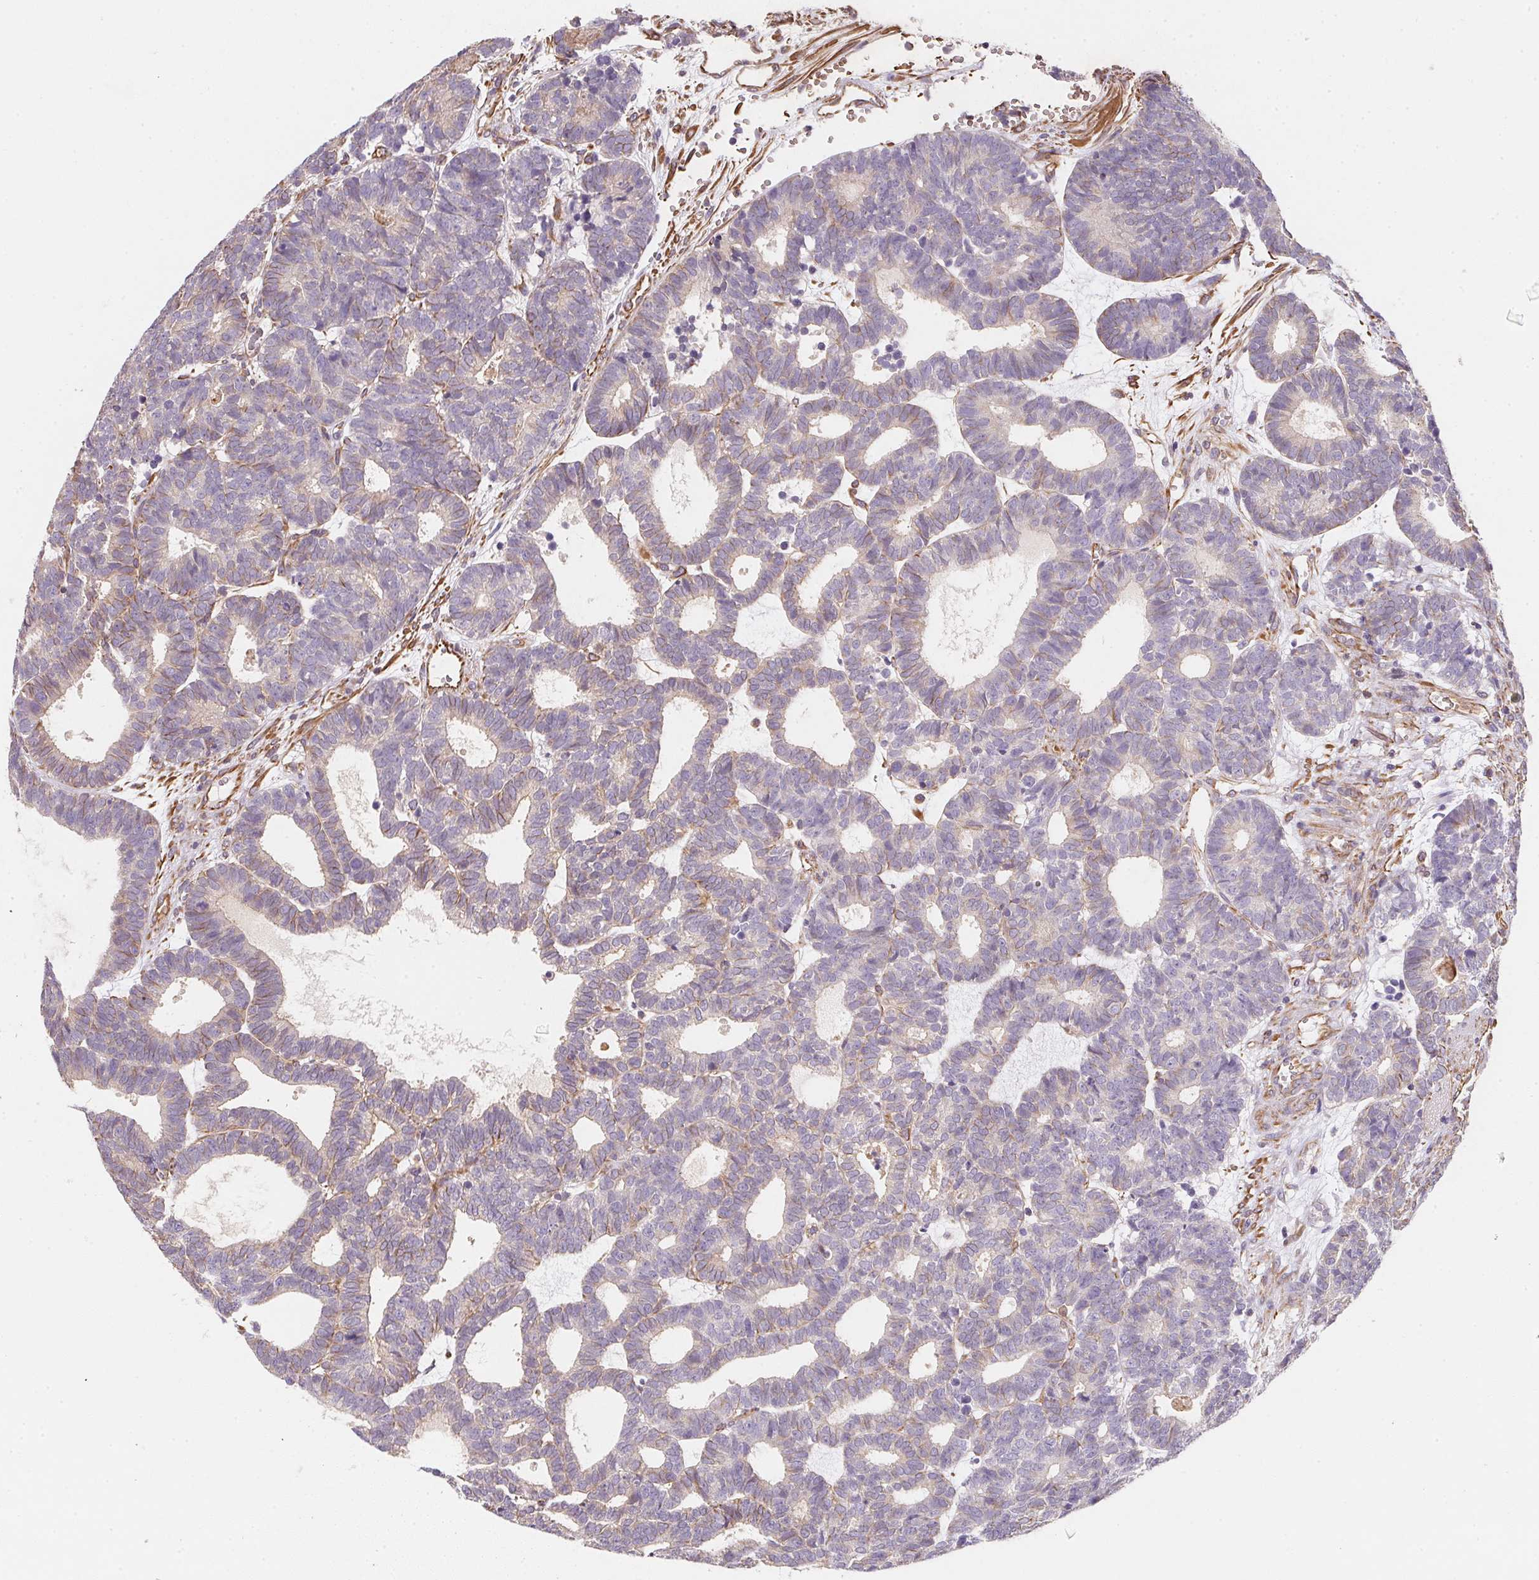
{"staining": {"intensity": "weak", "quantity": "<25%", "location": "cytoplasmic/membranous"}, "tissue": "head and neck cancer", "cell_type": "Tumor cells", "image_type": "cancer", "snomed": [{"axis": "morphology", "description": "Adenocarcinoma, NOS"}, {"axis": "topography", "description": "Head-Neck"}], "caption": "A histopathology image of human head and neck adenocarcinoma is negative for staining in tumor cells.", "gene": "TBKBP1", "patient": {"sex": "female", "age": 81}}